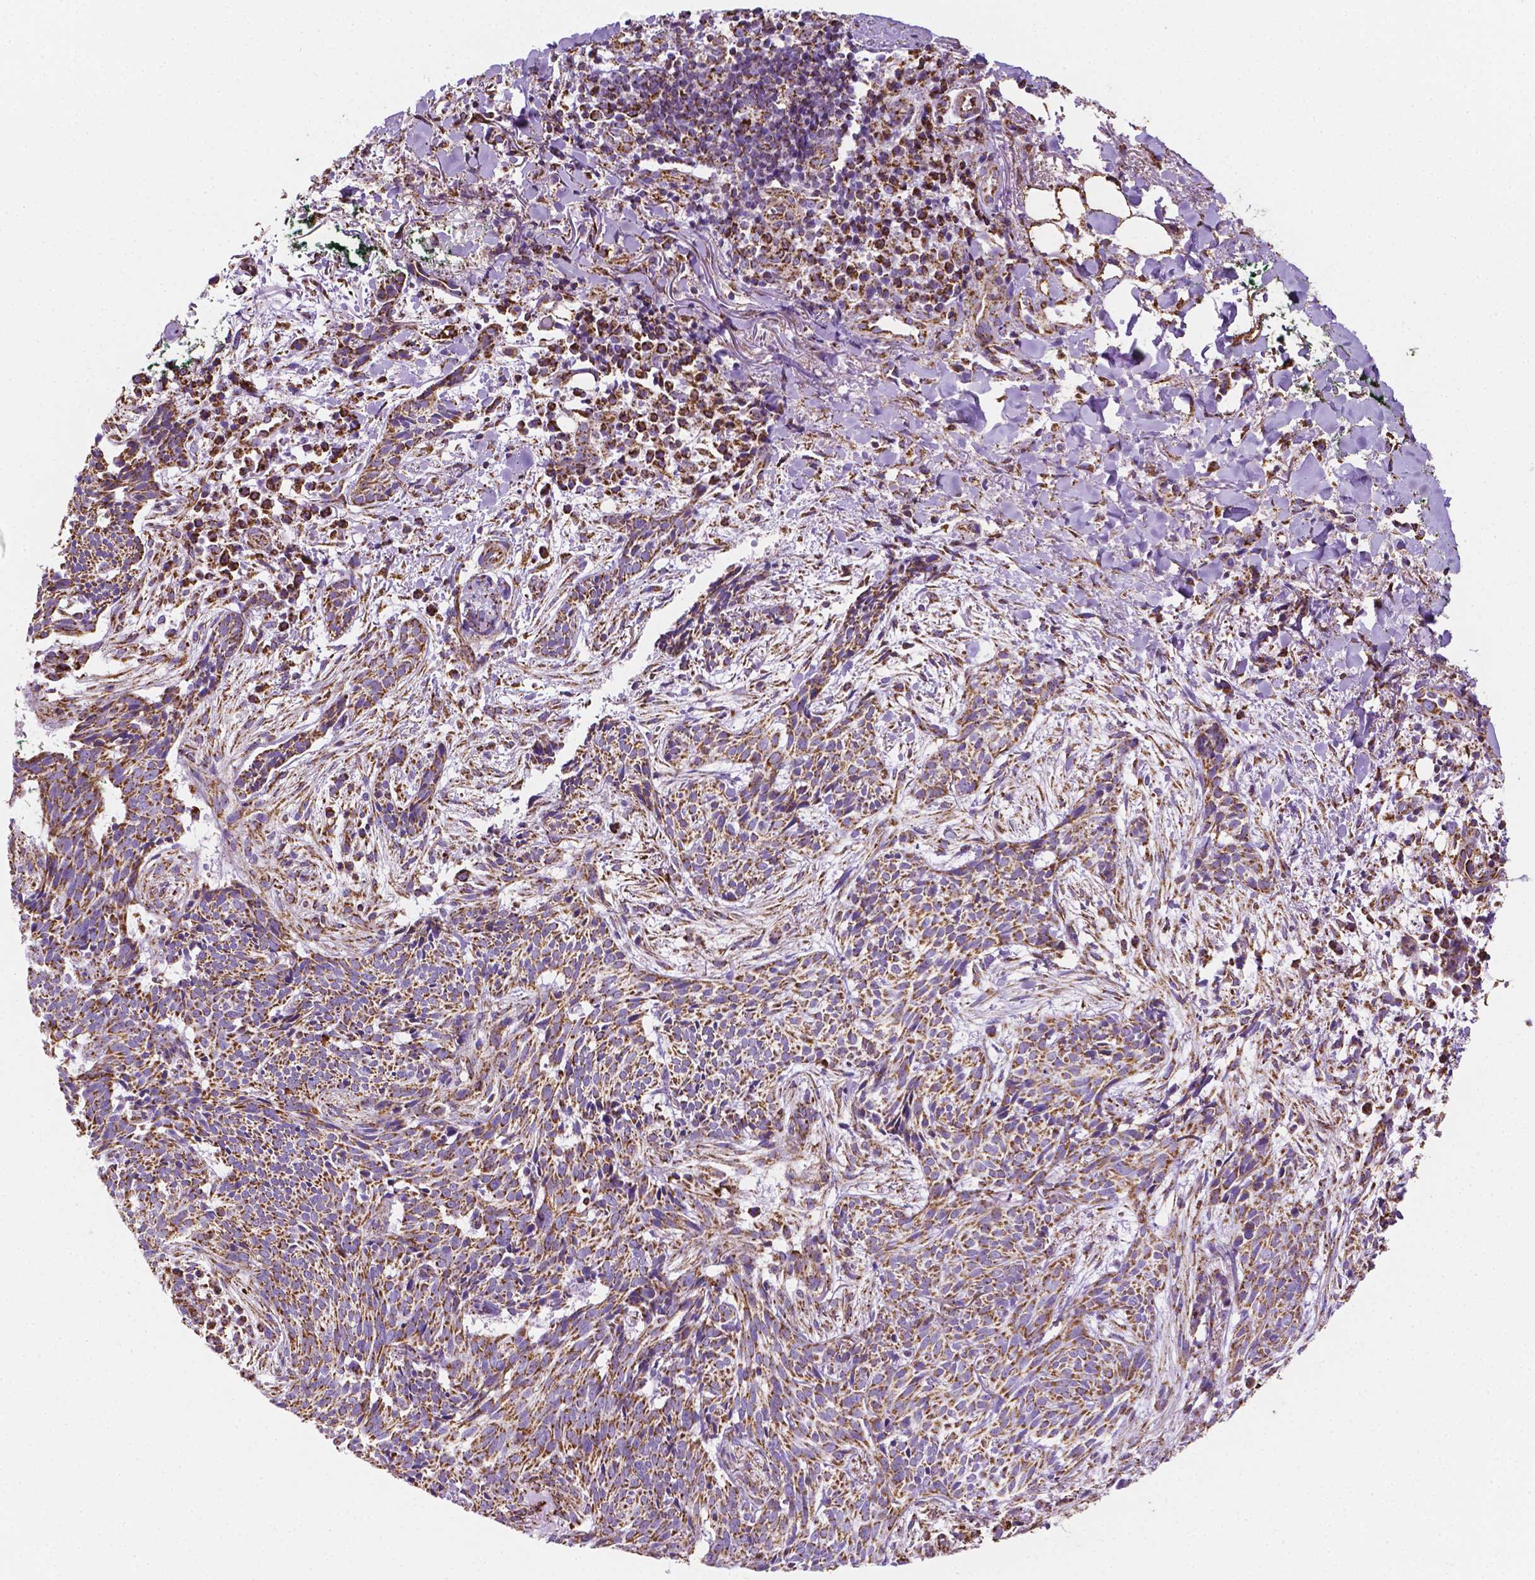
{"staining": {"intensity": "strong", "quantity": ">75%", "location": "cytoplasmic/membranous"}, "tissue": "skin cancer", "cell_type": "Tumor cells", "image_type": "cancer", "snomed": [{"axis": "morphology", "description": "Basal cell carcinoma"}, {"axis": "topography", "description": "Skin"}], "caption": "Immunohistochemistry staining of skin cancer, which displays high levels of strong cytoplasmic/membranous positivity in approximately >75% of tumor cells indicating strong cytoplasmic/membranous protein staining. The staining was performed using DAB (brown) for protein detection and nuclei were counterstained in hematoxylin (blue).", "gene": "RMDN3", "patient": {"sex": "male", "age": 71}}